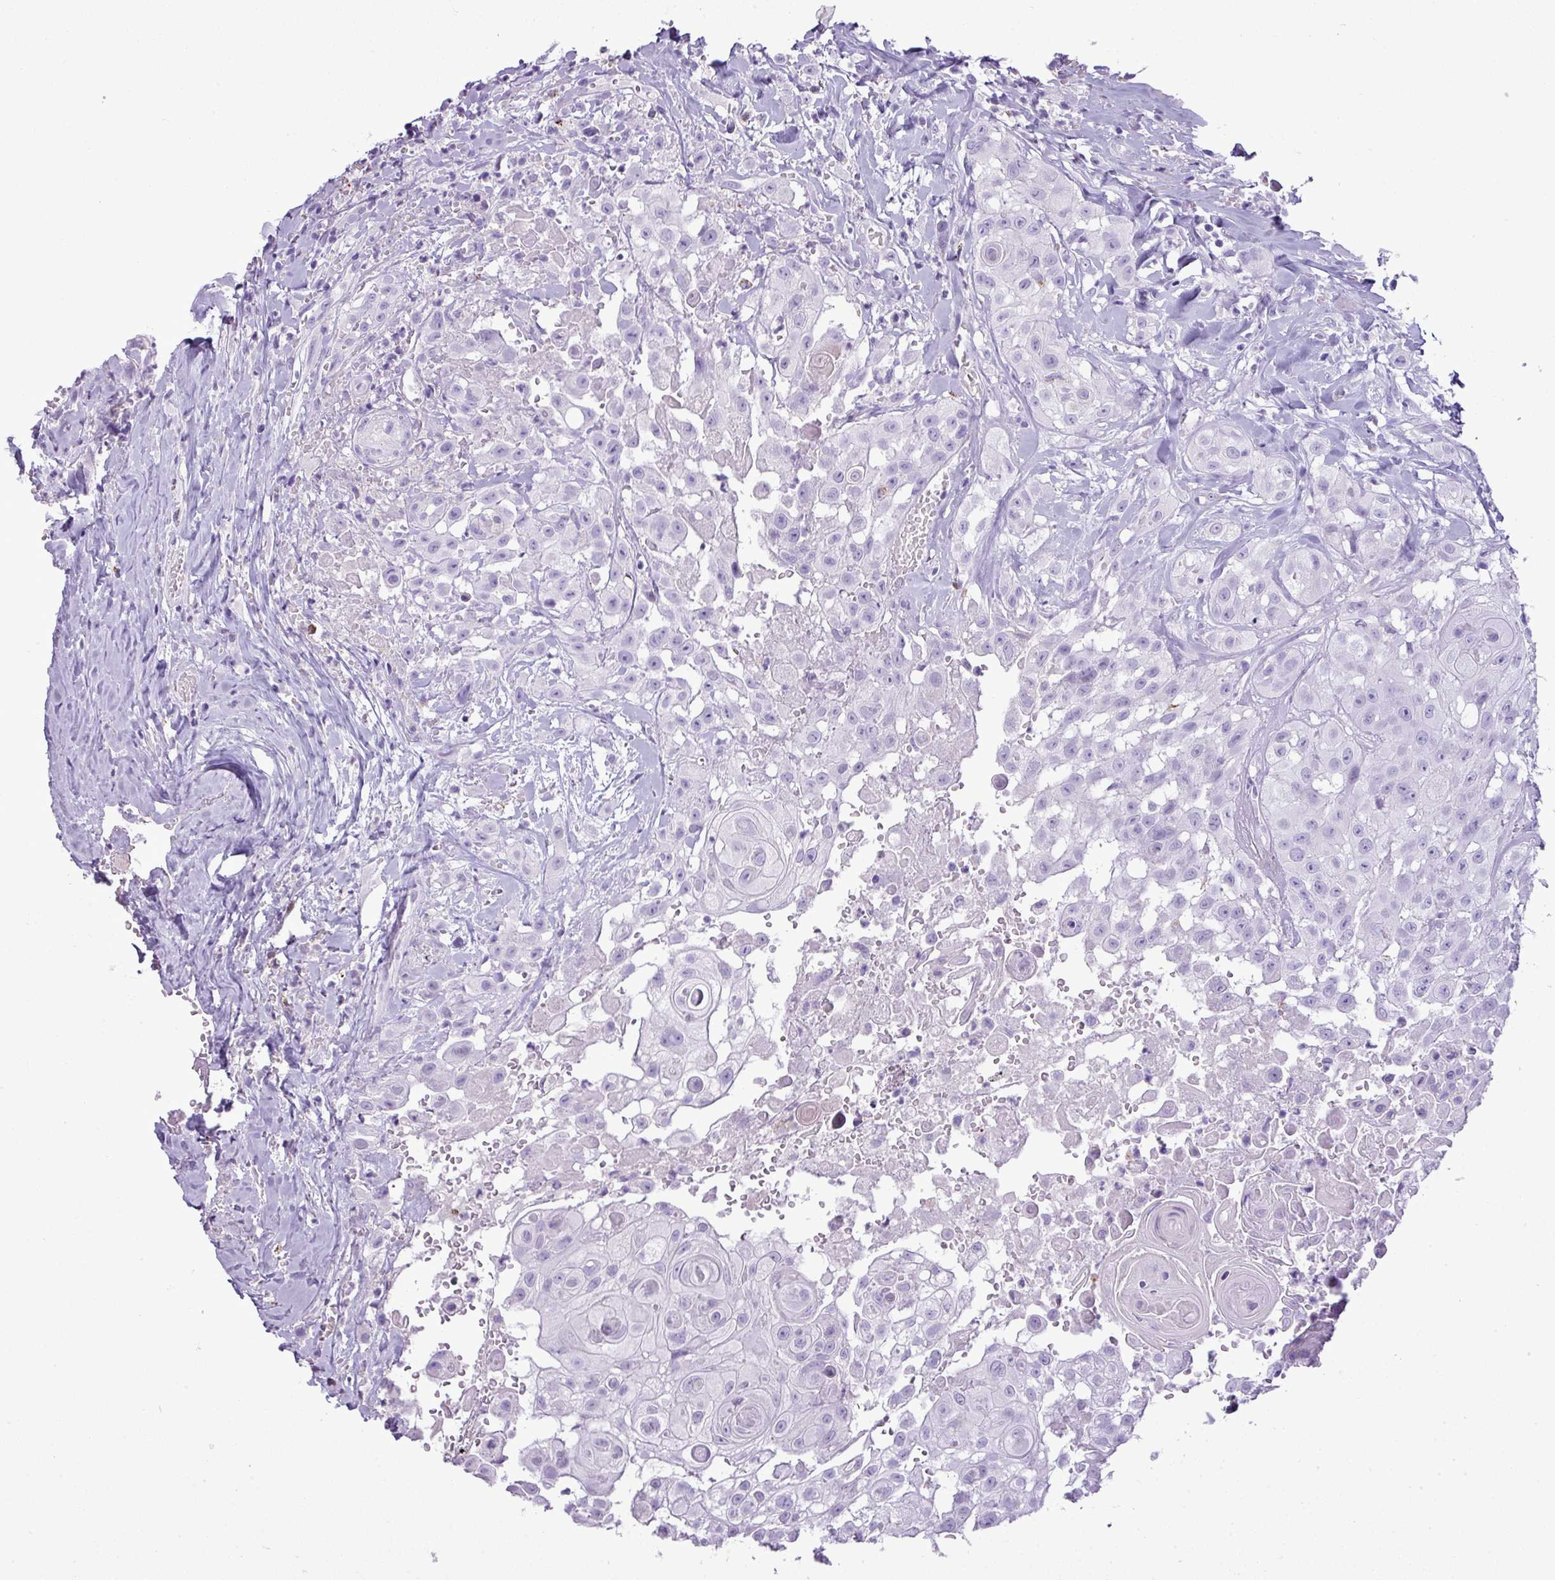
{"staining": {"intensity": "negative", "quantity": "none", "location": "none"}, "tissue": "head and neck cancer", "cell_type": "Tumor cells", "image_type": "cancer", "snomed": [{"axis": "morphology", "description": "Squamous cell carcinoma, NOS"}, {"axis": "topography", "description": "Head-Neck"}], "caption": "An immunohistochemistry micrograph of squamous cell carcinoma (head and neck) is shown. There is no staining in tumor cells of squamous cell carcinoma (head and neck).", "gene": "RBMXL2", "patient": {"sex": "male", "age": 83}}